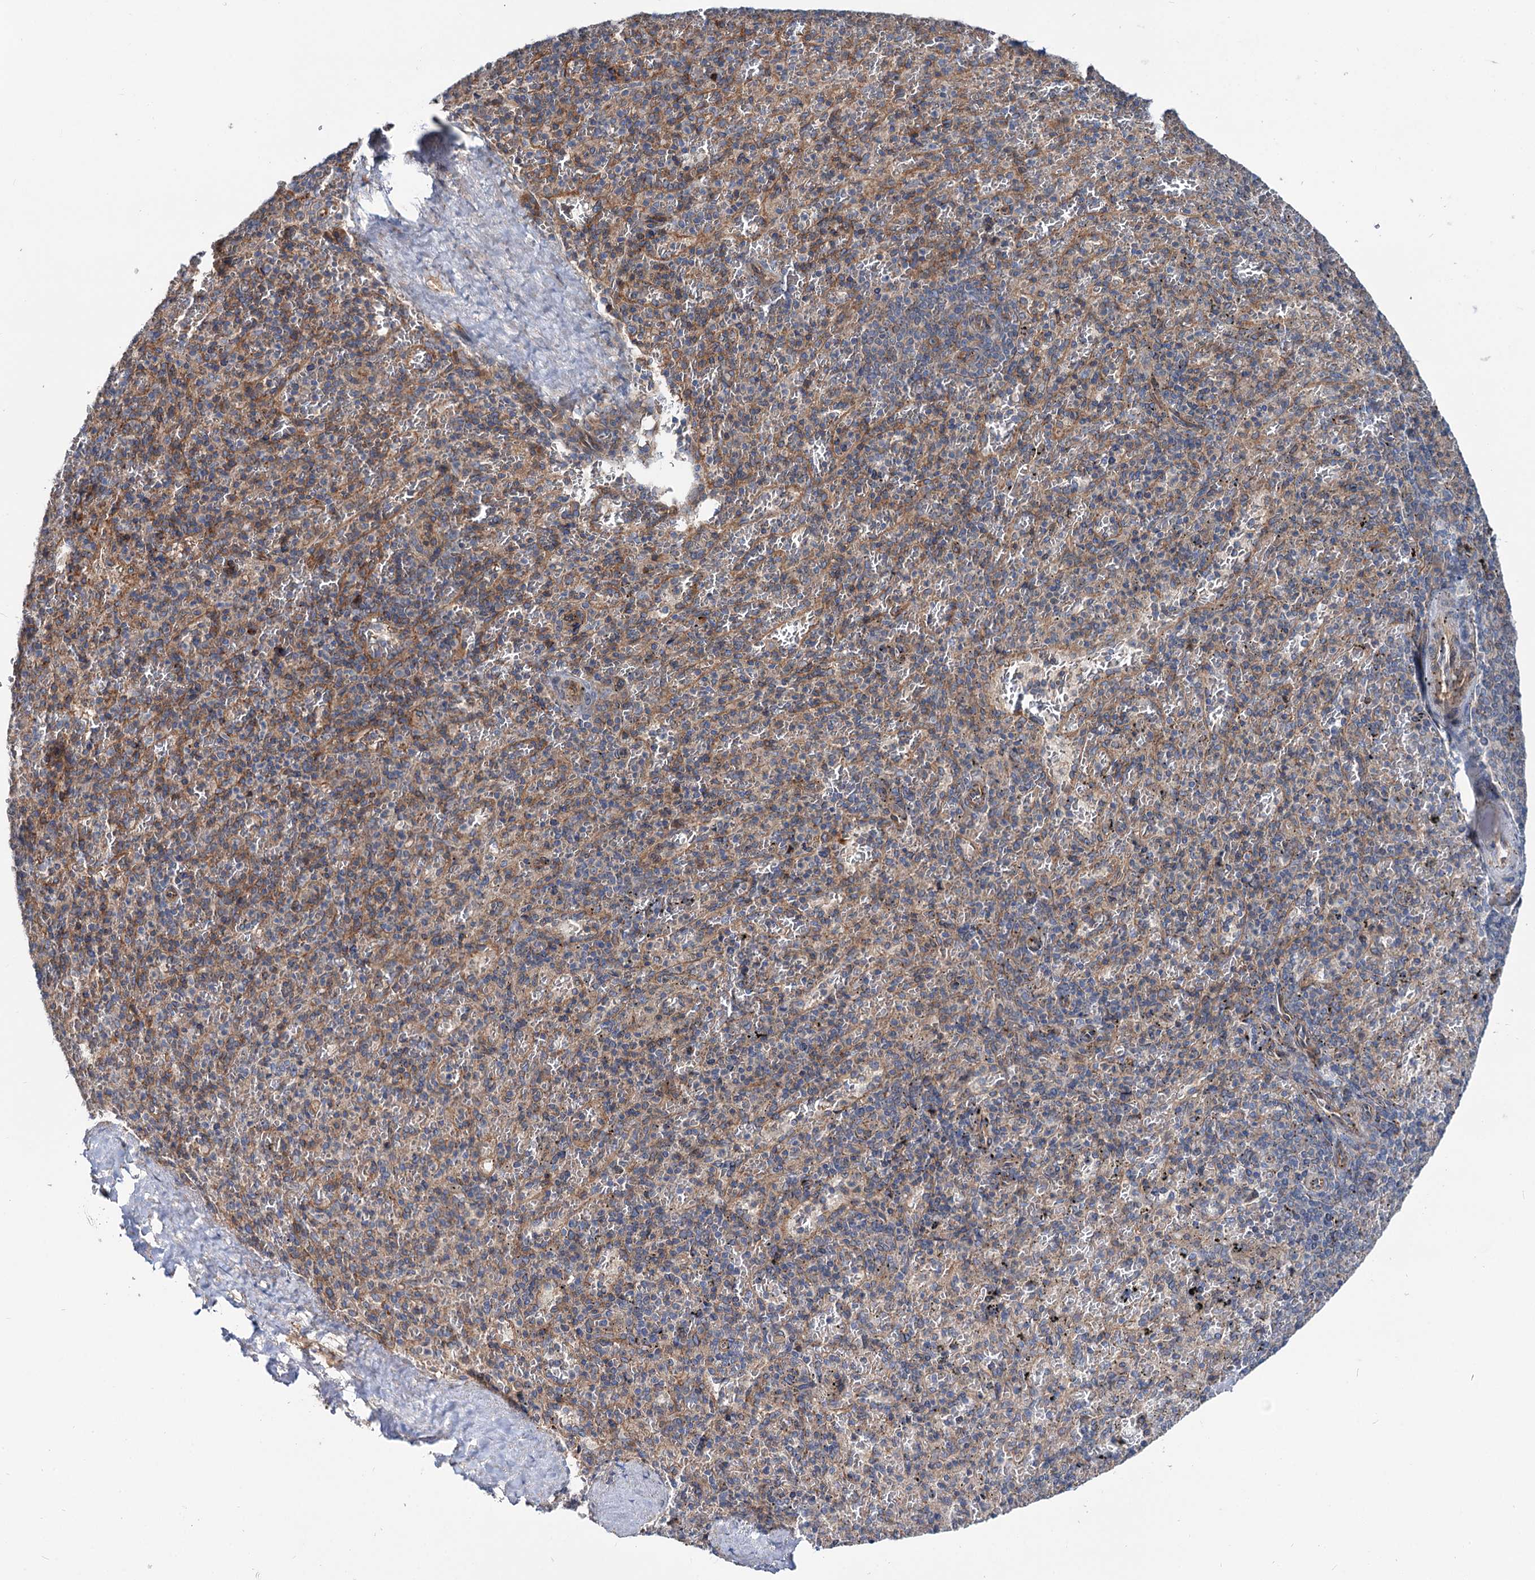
{"staining": {"intensity": "negative", "quantity": "none", "location": "none"}, "tissue": "spleen", "cell_type": "Cells in red pulp", "image_type": "normal", "snomed": [{"axis": "morphology", "description": "Normal tissue, NOS"}, {"axis": "topography", "description": "Spleen"}], "caption": "Photomicrograph shows no protein staining in cells in red pulp of benign spleen. (Brightfield microscopy of DAB (3,3'-diaminobenzidine) immunohistochemistry at high magnification).", "gene": "PTDSS2", "patient": {"sex": "male", "age": 82}}